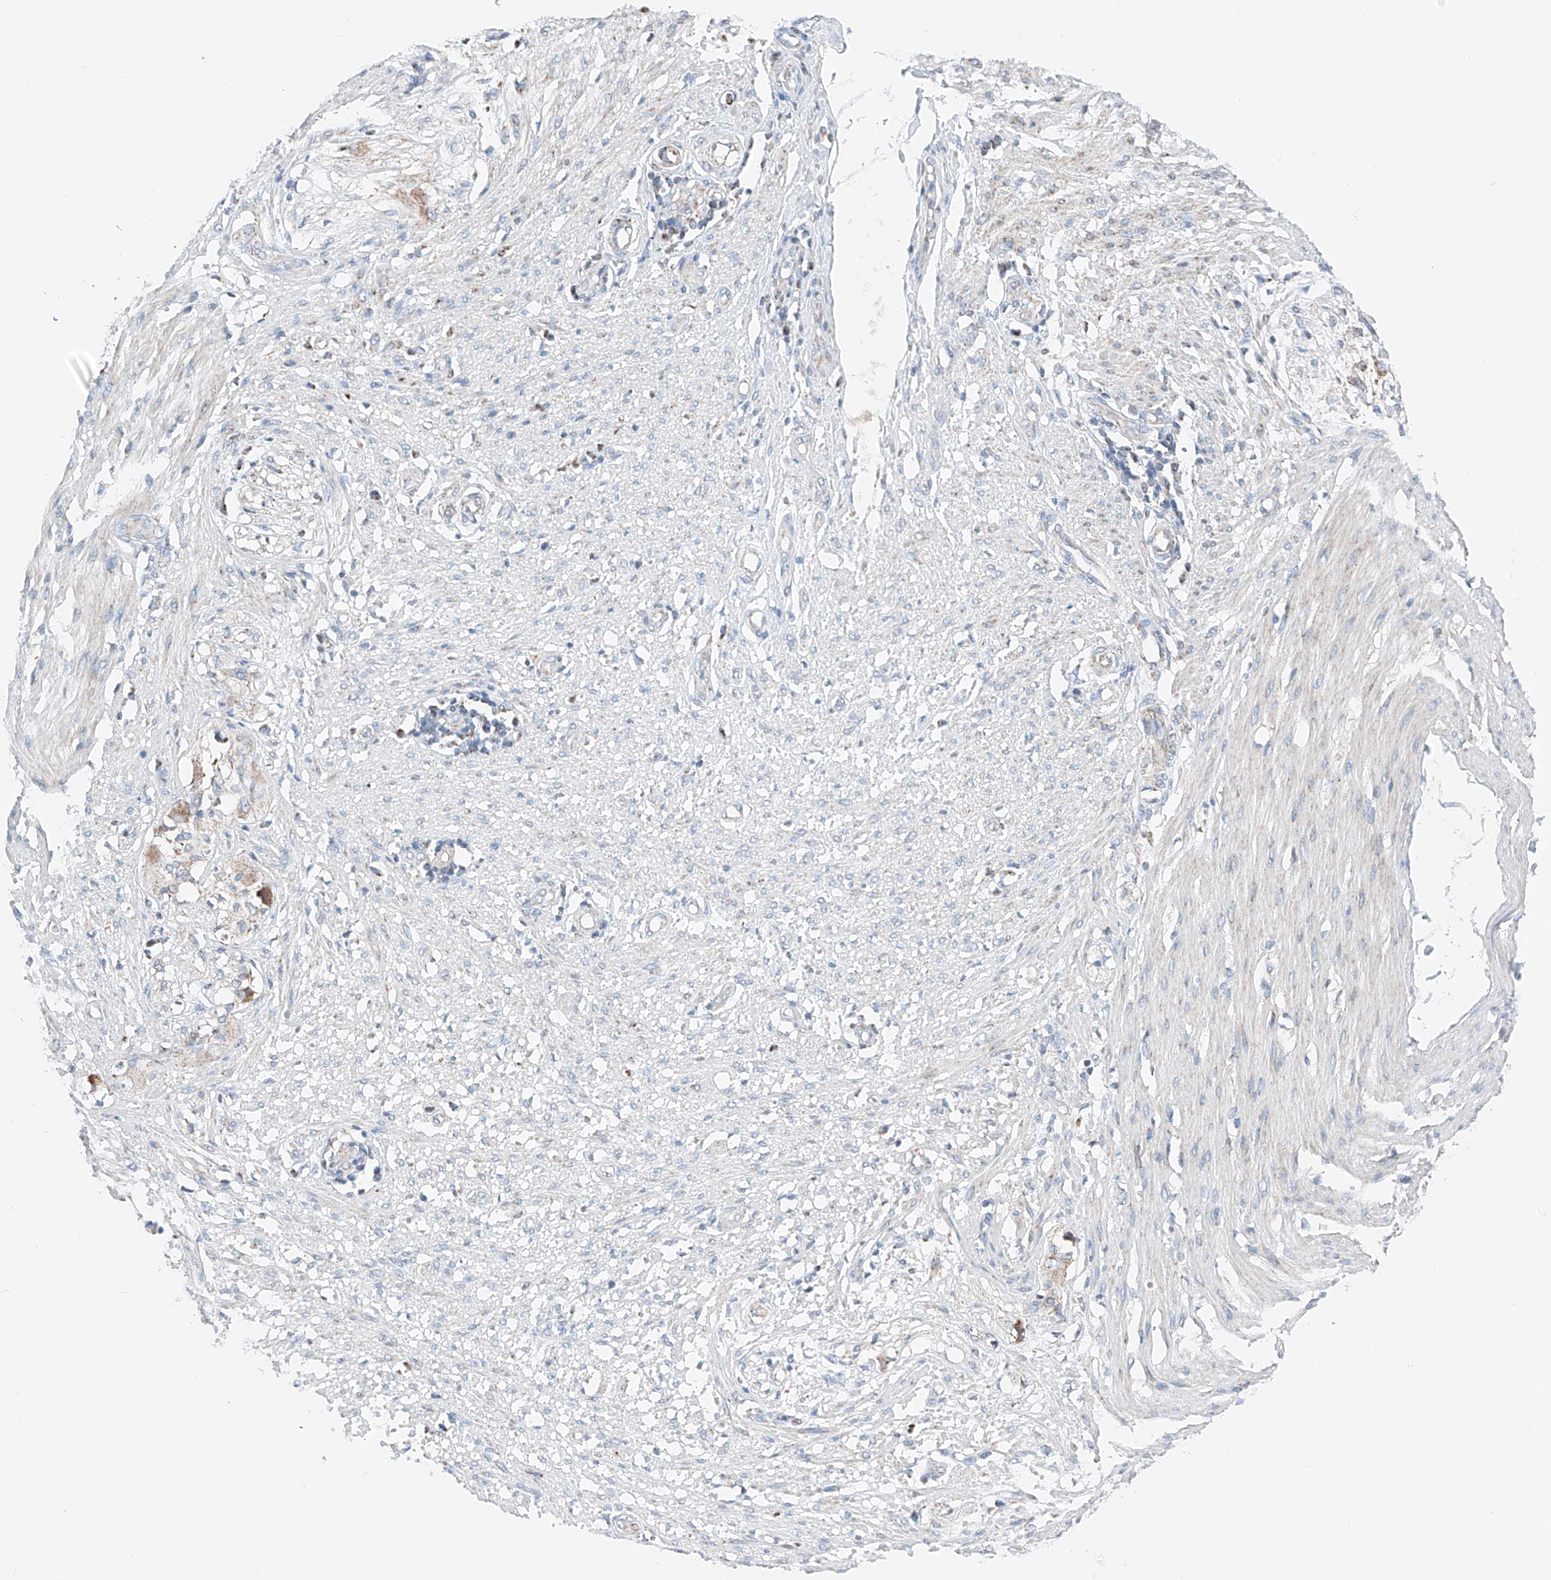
{"staining": {"intensity": "negative", "quantity": "none", "location": "none"}, "tissue": "smooth muscle", "cell_type": "Smooth muscle cells", "image_type": "normal", "snomed": [{"axis": "morphology", "description": "Normal tissue, NOS"}, {"axis": "morphology", "description": "Adenocarcinoma, NOS"}, {"axis": "topography", "description": "Colon"}, {"axis": "topography", "description": "Peripheral nerve tissue"}], "caption": "This is an immunohistochemistry photomicrograph of normal smooth muscle. There is no positivity in smooth muscle cells.", "gene": "MRAP", "patient": {"sex": "male", "age": 14}}